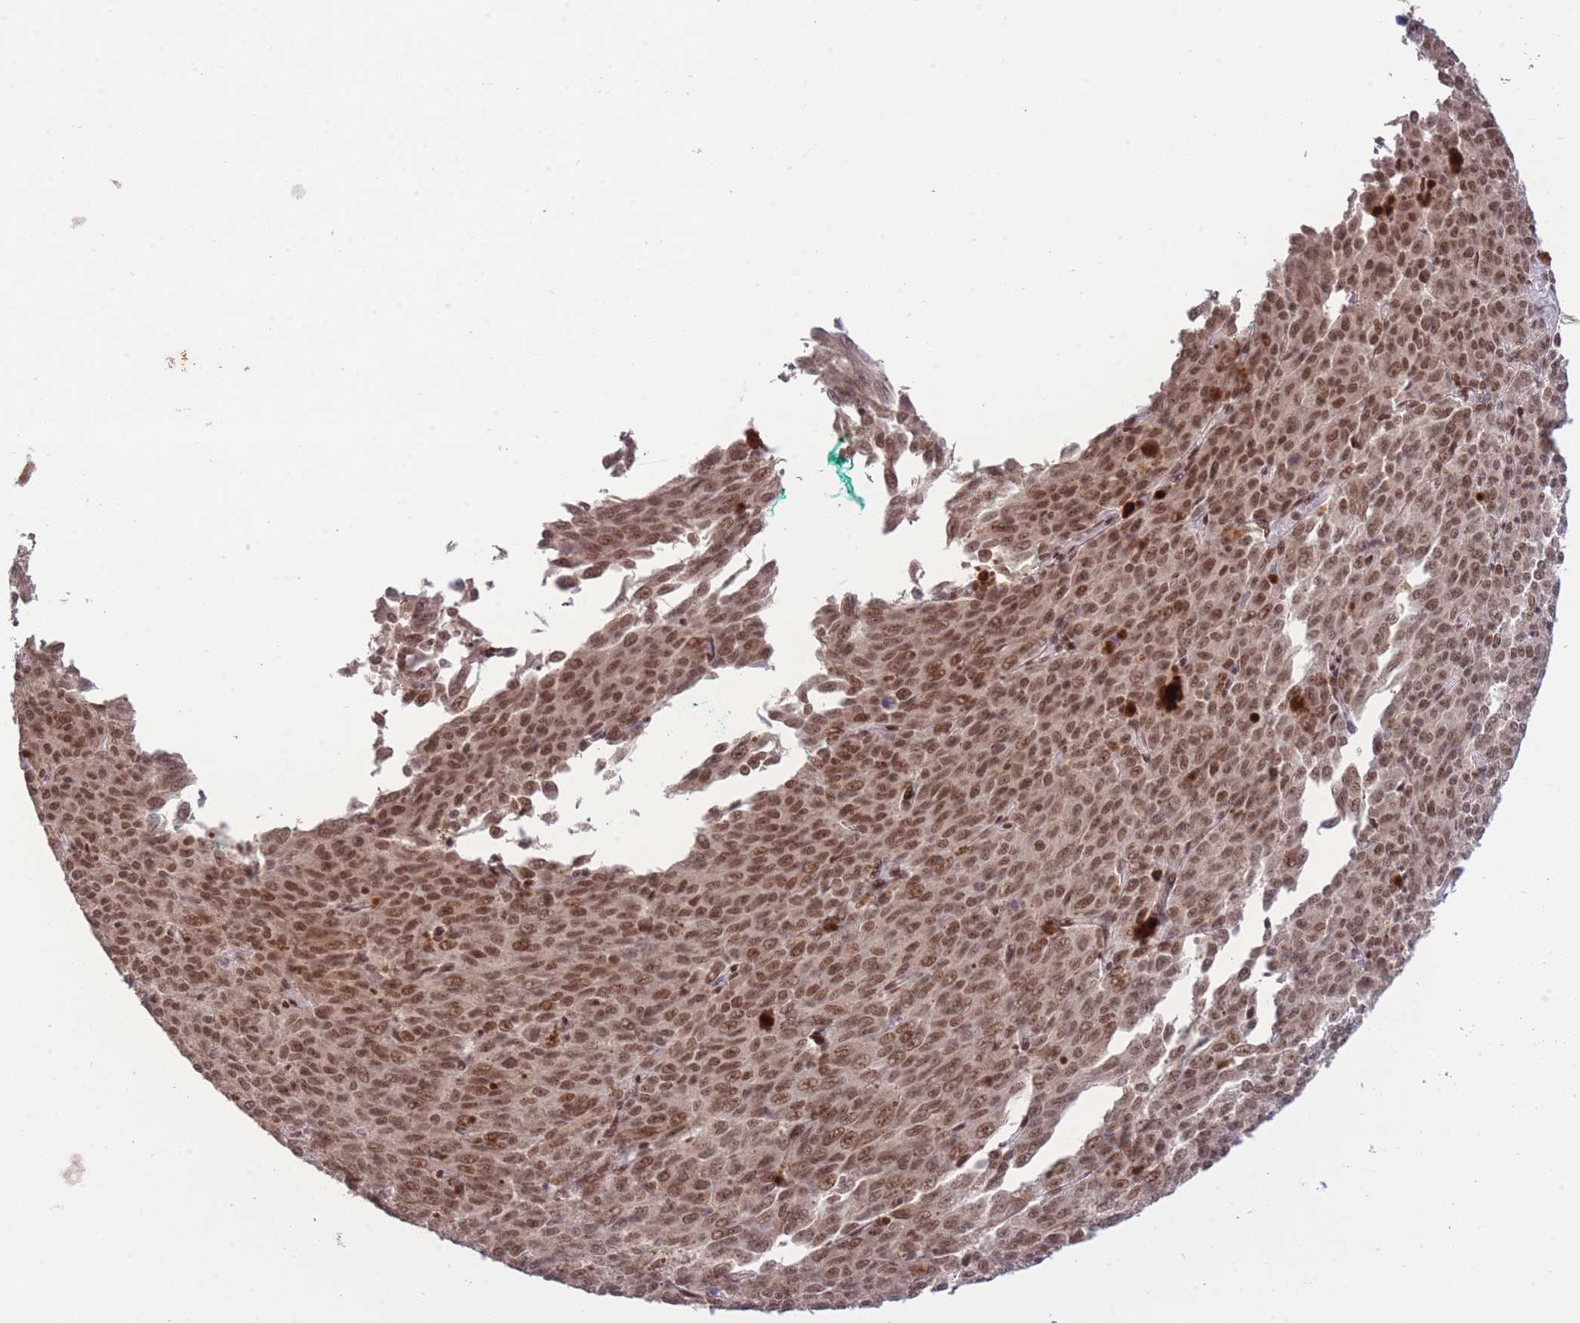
{"staining": {"intensity": "moderate", "quantity": ">75%", "location": "nuclear"}, "tissue": "melanoma", "cell_type": "Tumor cells", "image_type": "cancer", "snomed": [{"axis": "morphology", "description": "Malignant melanoma, NOS"}, {"axis": "topography", "description": "Skin"}], "caption": "Protein staining shows moderate nuclear positivity in about >75% of tumor cells in malignant melanoma. (DAB = brown stain, brightfield microscopy at high magnification).", "gene": "CARD8", "patient": {"sex": "female", "age": 52}}